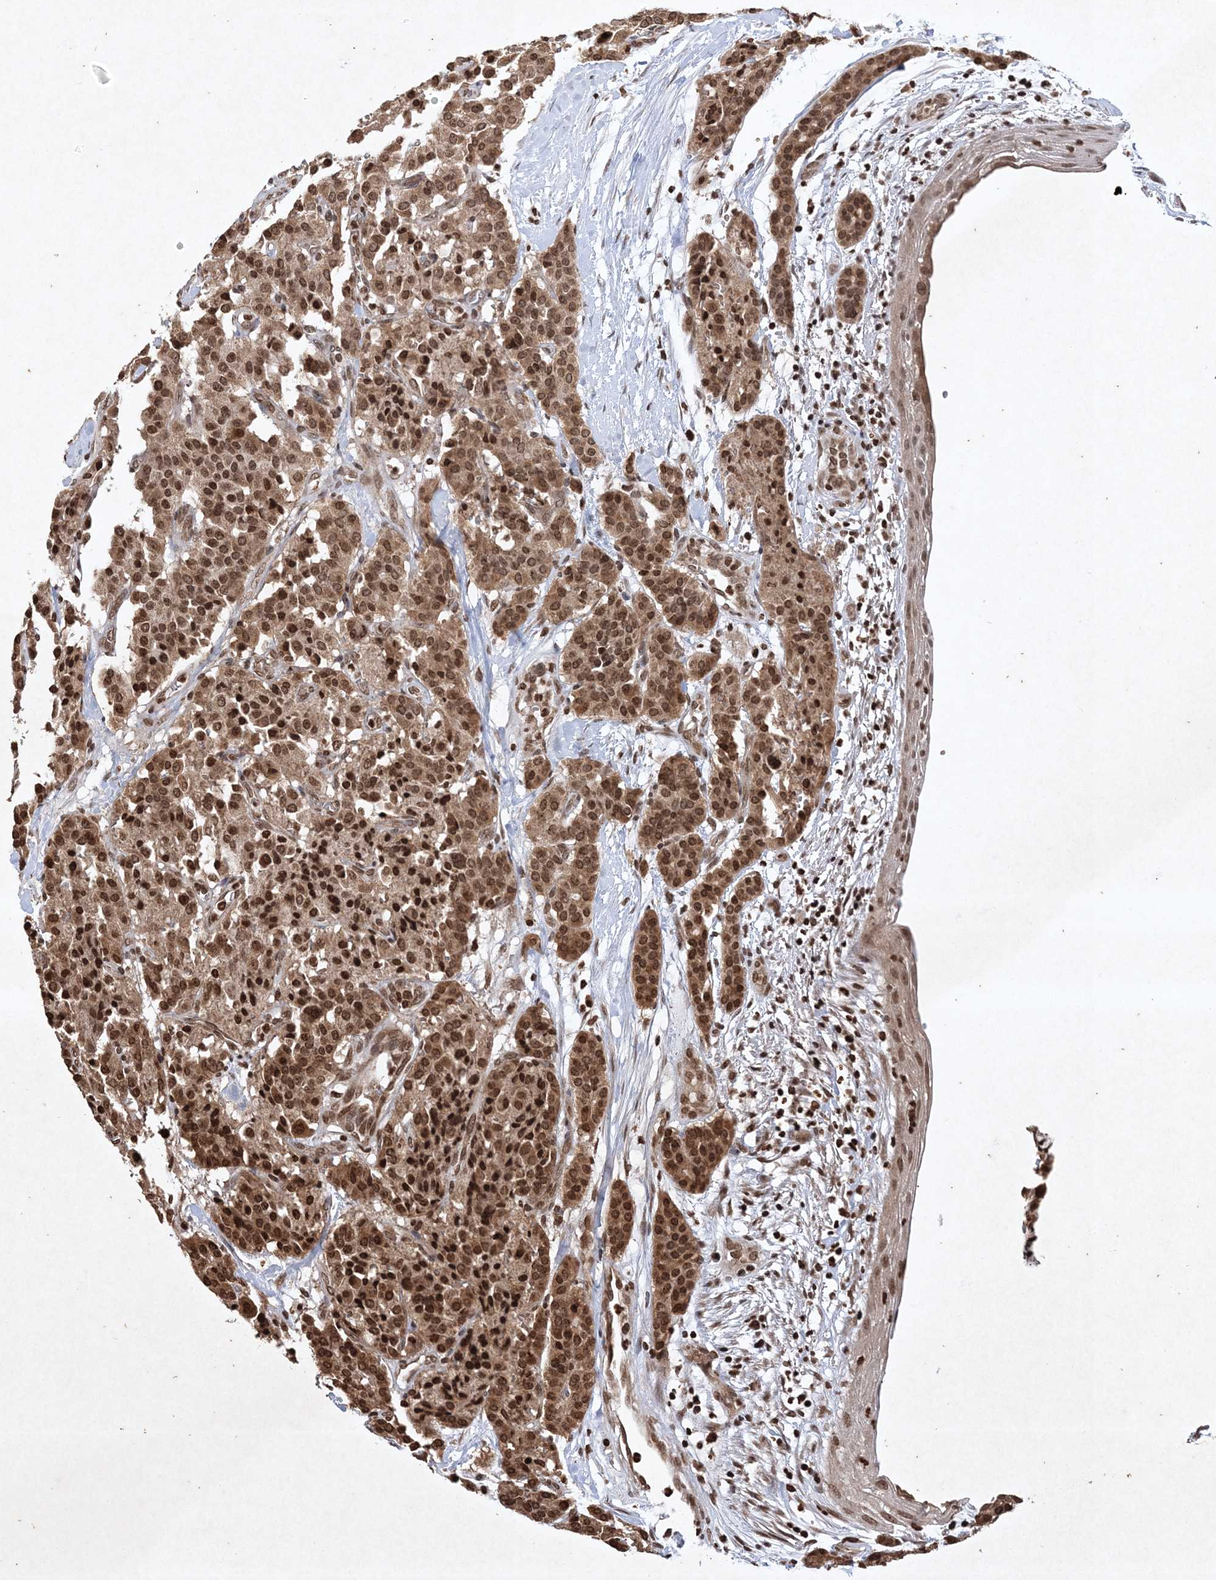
{"staining": {"intensity": "moderate", "quantity": ">75%", "location": "cytoplasmic/membranous,nuclear"}, "tissue": "carcinoid", "cell_type": "Tumor cells", "image_type": "cancer", "snomed": [{"axis": "morphology", "description": "Carcinoid, malignant, NOS"}, {"axis": "topography", "description": "Lung"}], "caption": "Carcinoid stained for a protein (brown) displays moderate cytoplasmic/membranous and nuclear positive expression in approximately >75% of tumor cells.", "gene": "NEDD9", "patient": {"sex": "male", "age": 30}}